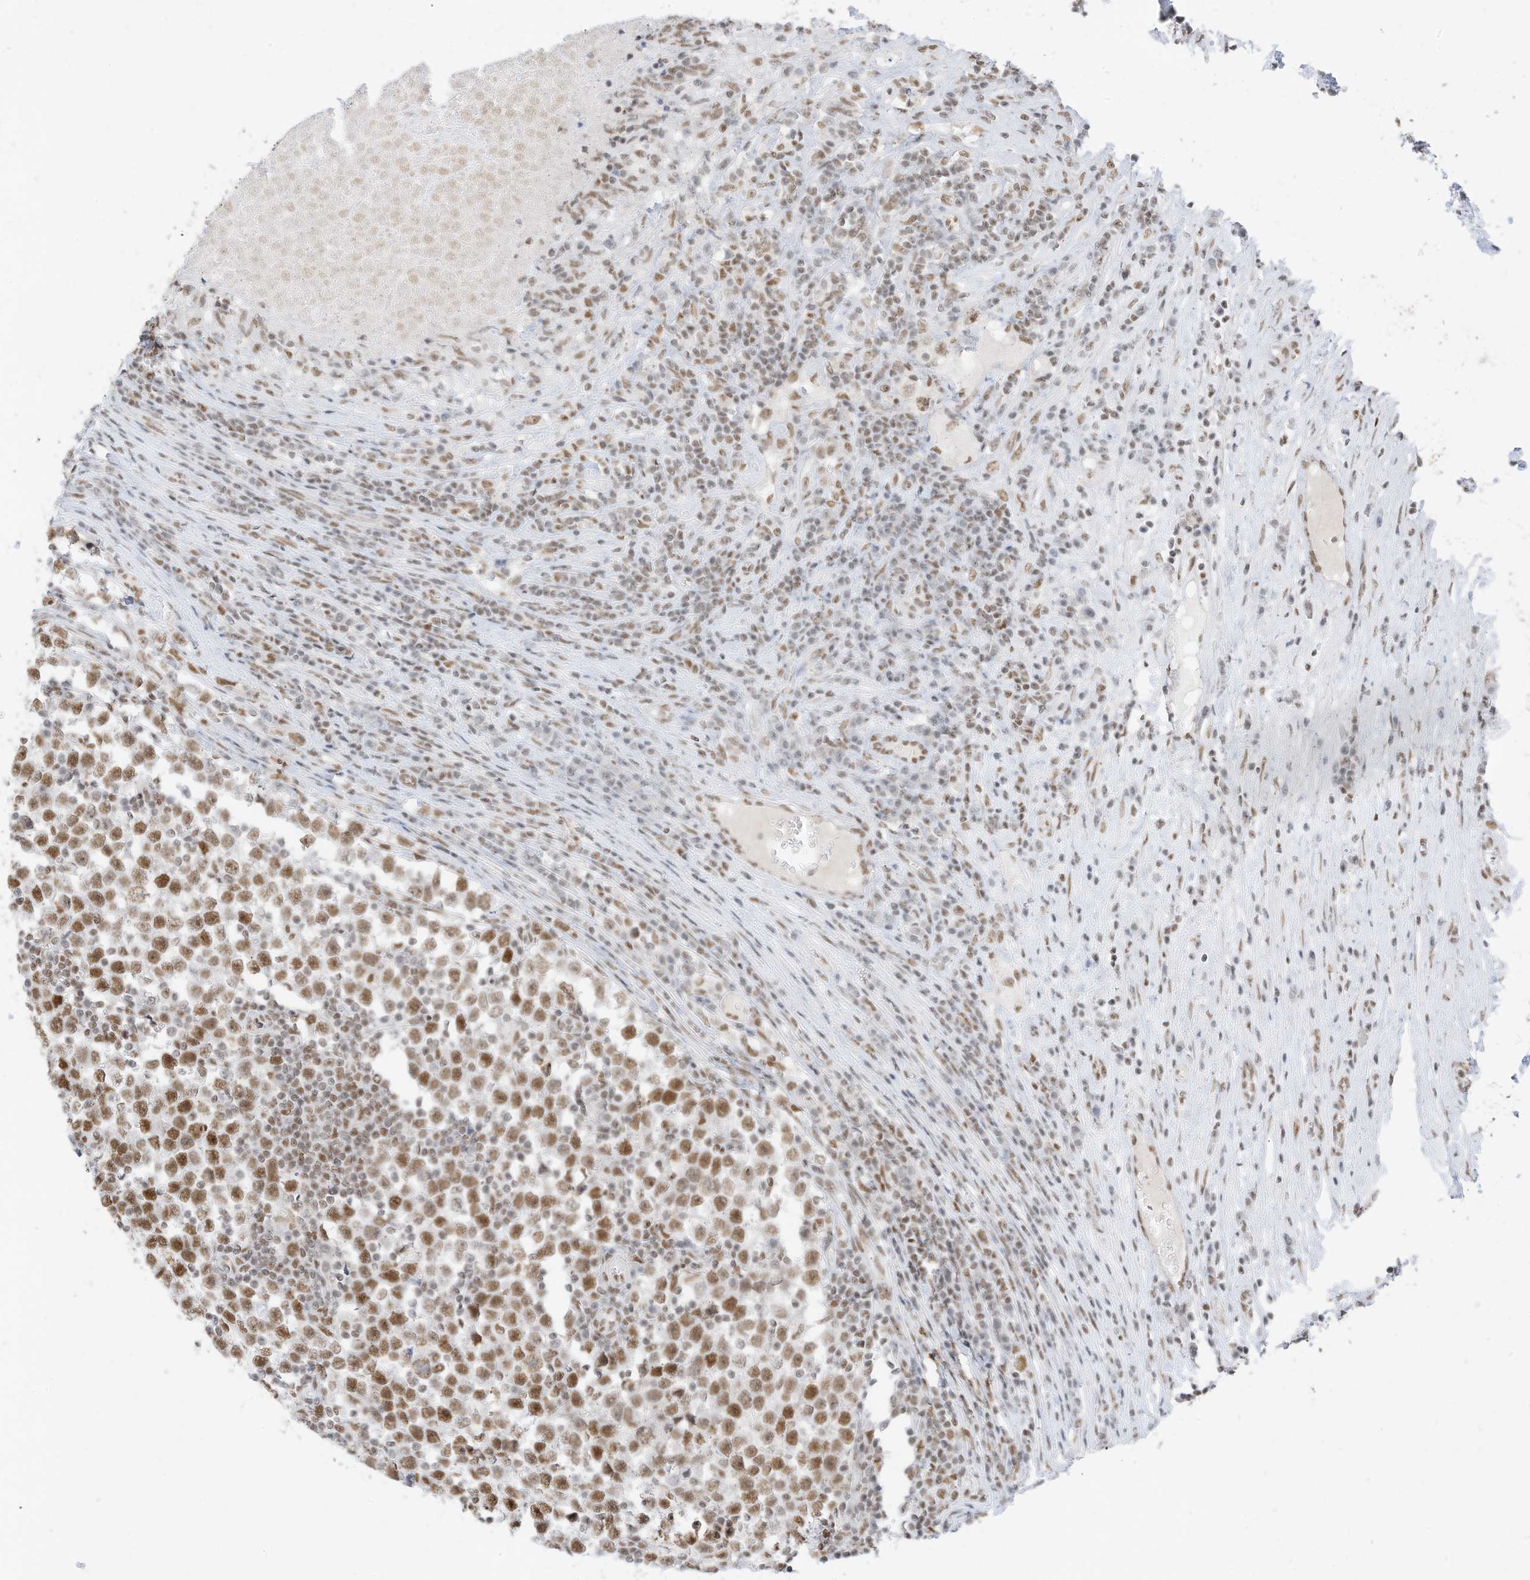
{"staining": {"intensity": "moderate", "quantity": ">75%", "location": "nuclear"}, "tissue": "testis cancer", "cell_type": "Tumor cells", "image_type": "cancer", "snomed": [{"axis": "morphology", "description": "Normal tissue, NOS"}, {"axis": "morphology", "description": "Seminoma, NOS"}, {"axis": "topography", "description": "Testis"}], "caption": "Protein staining demonstrates moderate nuclear staining in about >75% of tumor cells in testis cancer (seminoma).", "gene": "SMARCA2", "patient": {"sex": "male", "age": 43}}